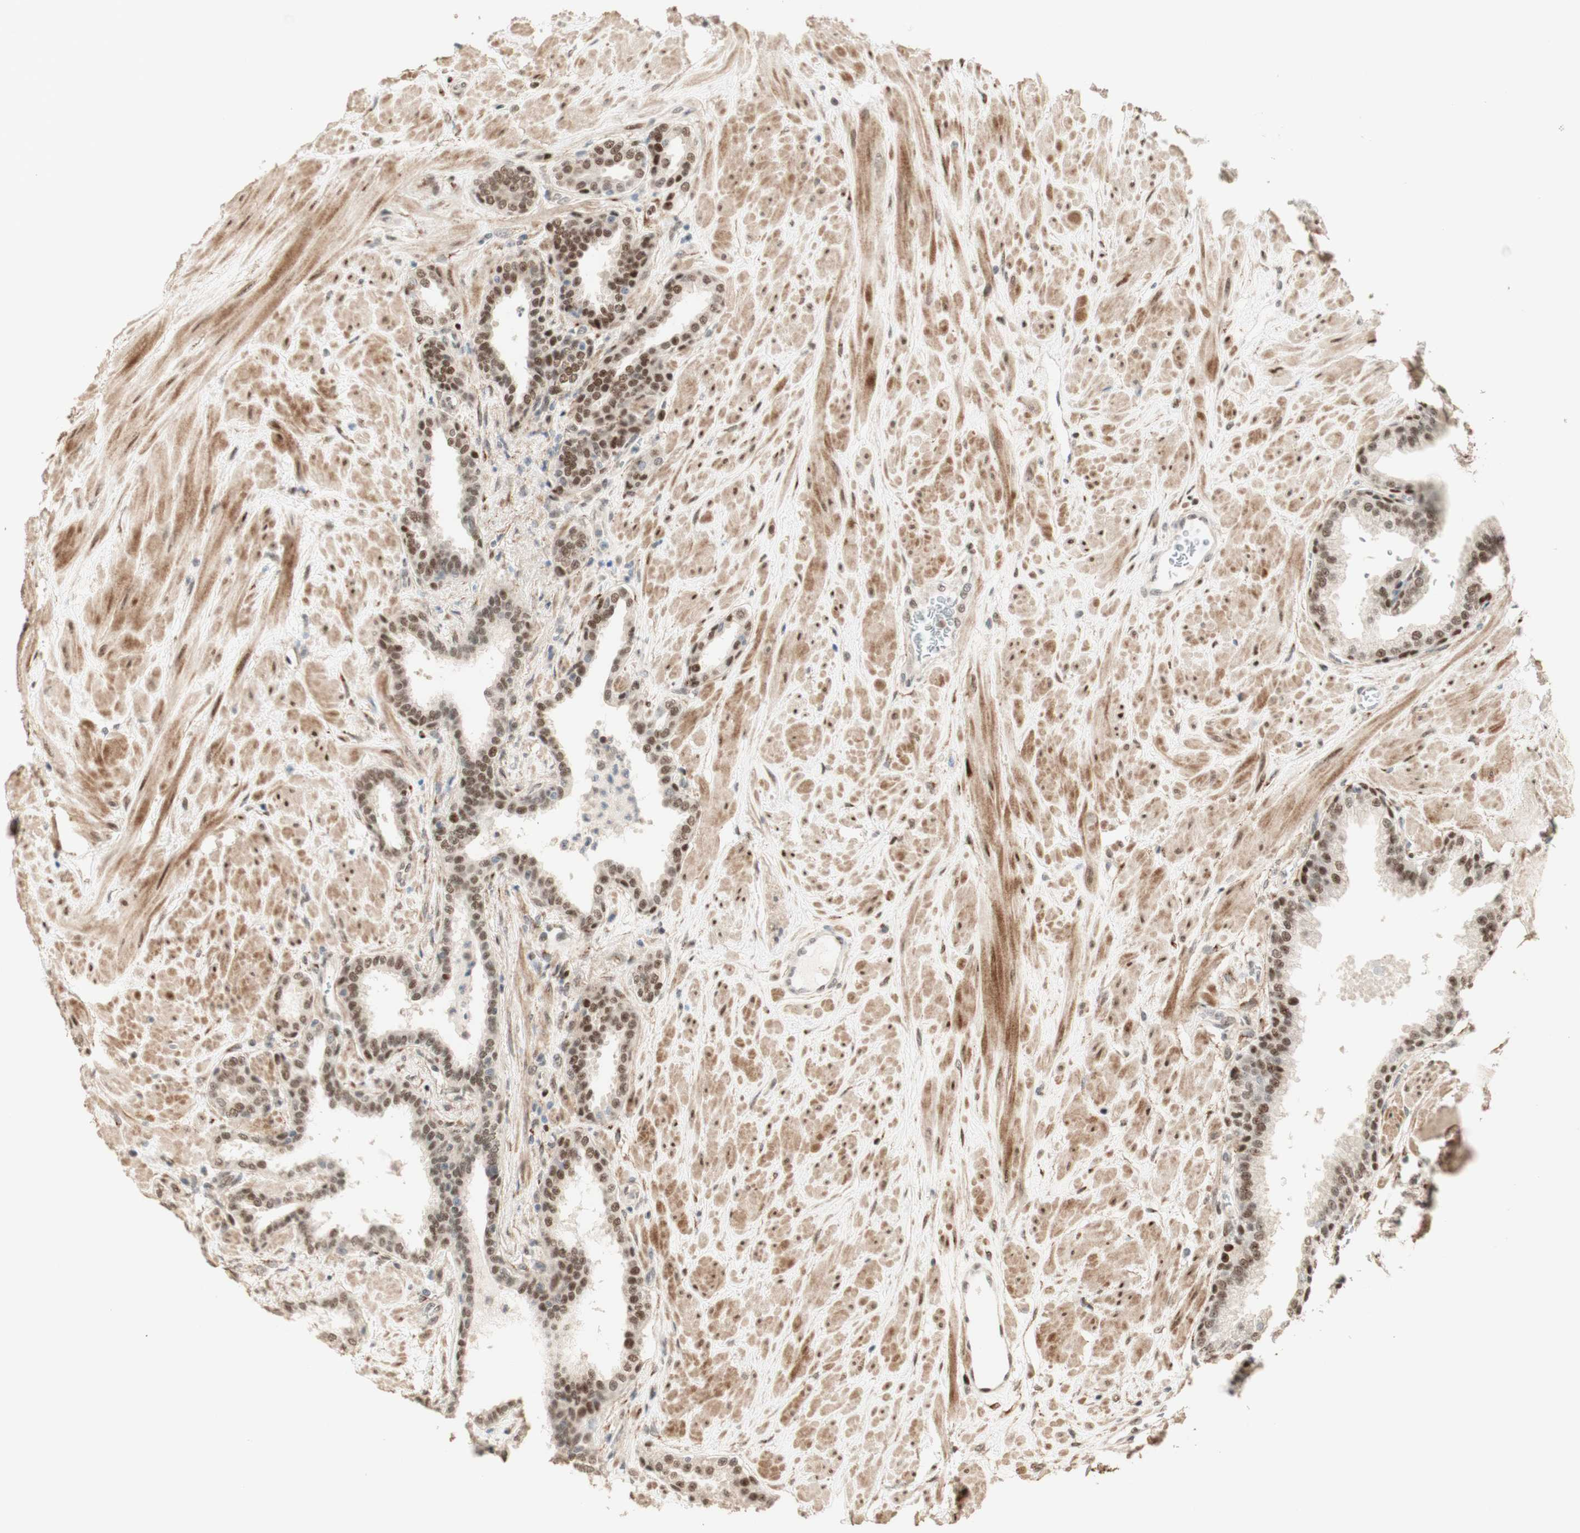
{"staining": {"intensity": "moderate", "quantity": ">75%", "location": "nuclear"}, "tissue": "prostate", "cell_type": "Glandular cells", "image_type": "normal", "snomed": [{"axis": "morphology", "description": "Normal tissue, NOS"}, {"axis": "topography", "description": "Prostate"}], "caption": "IHC histopathology image of normal prostate: human prostate stained using immunohistochemistry (IHC) exhibits medium levels of moderate protein expression localized specifically in the nuclear of glandular cells, appearing as a nuclear brown color.", "gene": "FOXP1", "patient": {"sex": "male", "age": 51}}